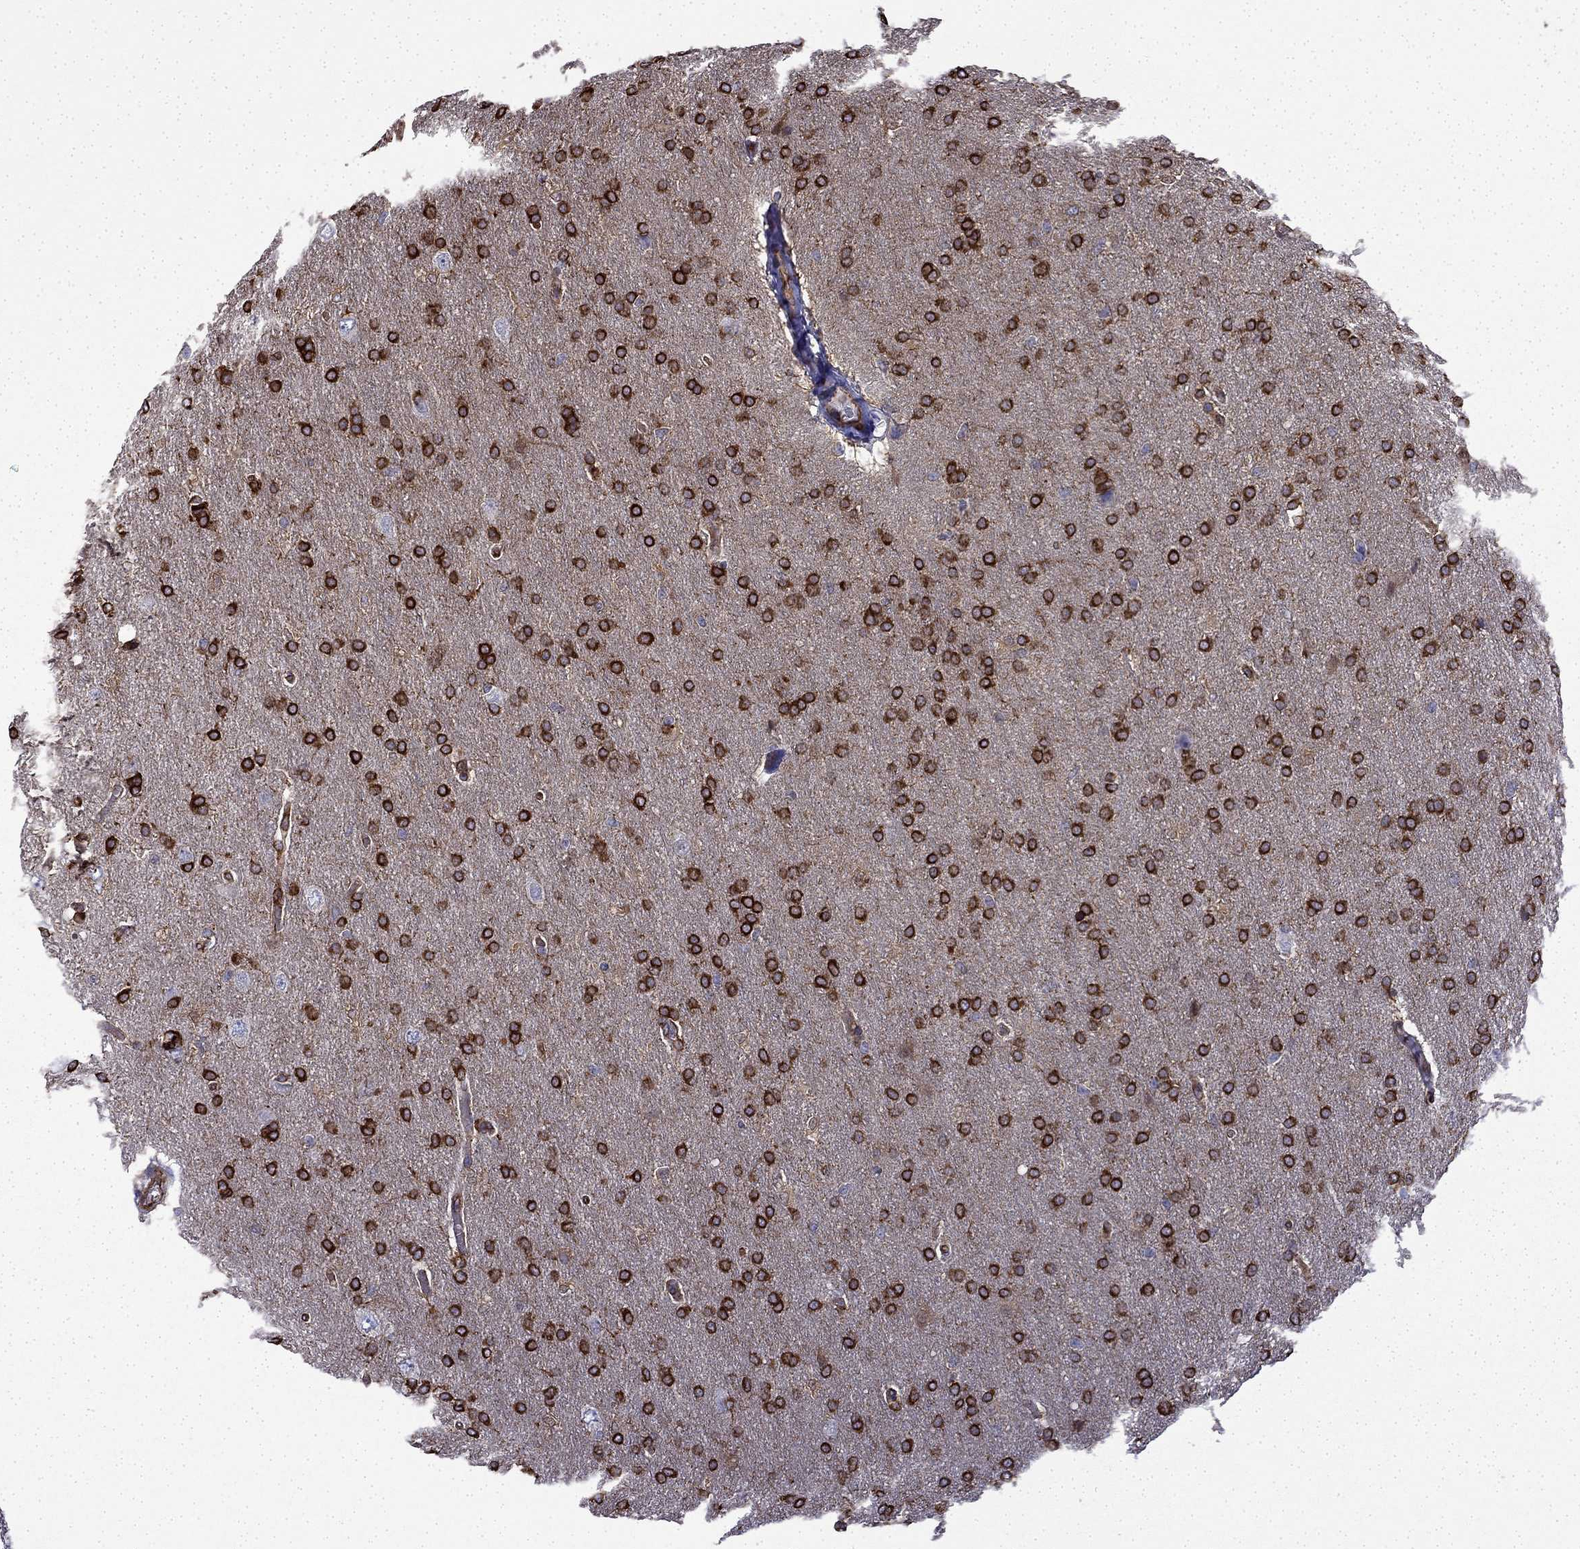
{"staining": {"intensity": "strong", "quantity": ">75%", "location": "cytoplasmic/membranous"}, "tissue": "glioma", "cell_type": "Tumor cells", "image_type": "cancer", "snomed": [{"axis": "morphology", "description": "Glioma, malignant, Low grade"}, {"axis": "topography", "description": "Brain"}], "caption": "Immunohistochemistry image of neoplastic tissue: glioma stained using immunohistochemistry exhibits high levels of strong protein expression localized specifically in the cytoplasmic/membranous of tumor cells, appearing as a cytoplasmic/membranous brown color.", "gene": "MAP4", "patient": {"sex": "female", "age": 32}}